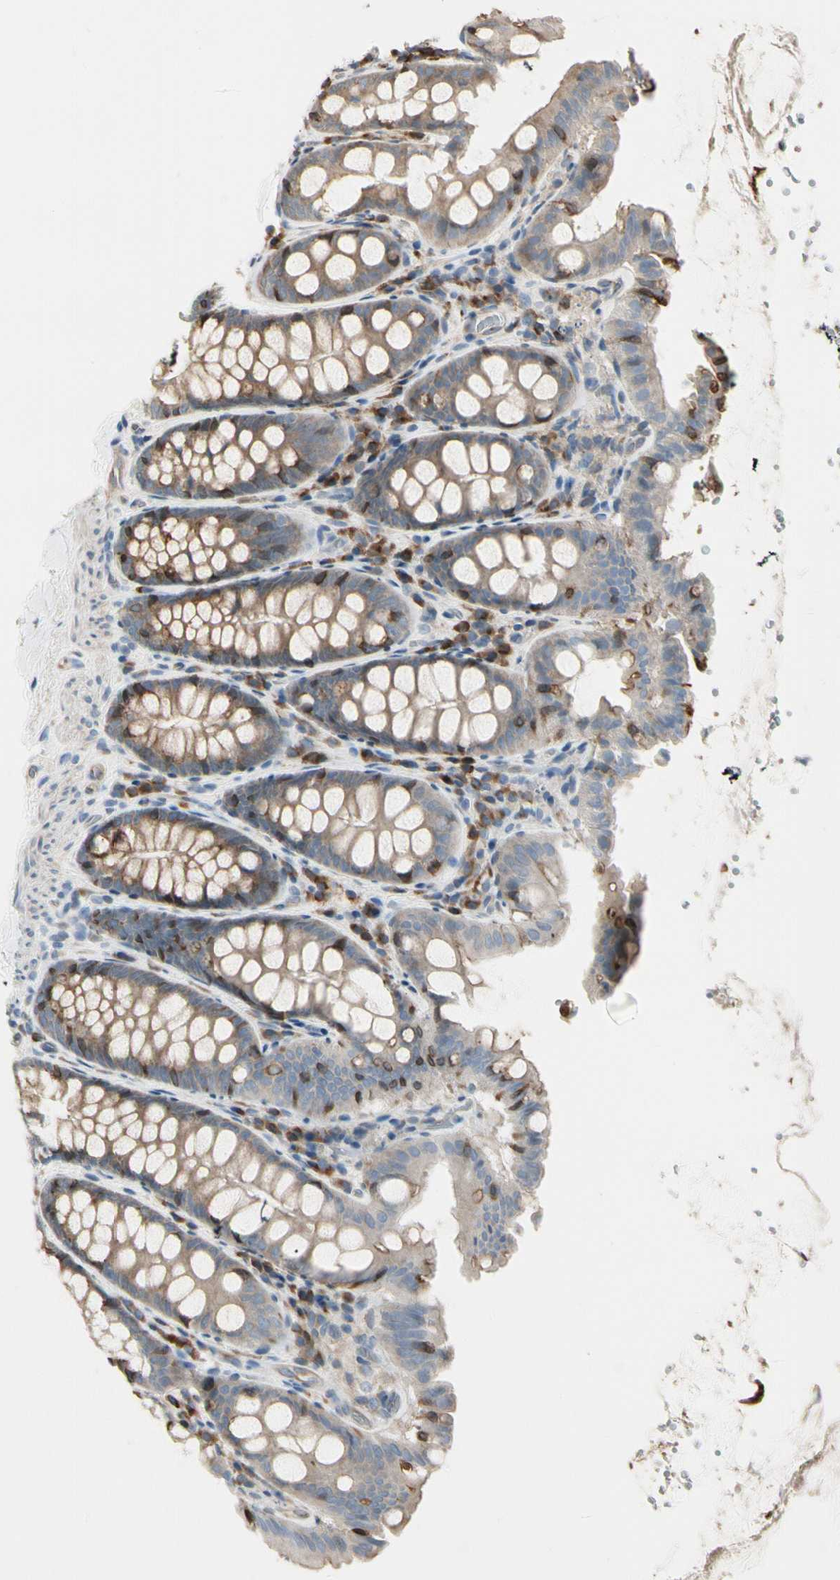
{"staining": {"intensity": "weak", "quantity": ">75%", "location": "cytoplasmic/membranous"}, "tissue": "colon", "cell_type": "Endothelial cells", "image_type": "normal", "snomed": [{"axis": "morphology", "description": "Normal tissue, NOS"}, {"axis": "topography", "description": "Colon"}], "caption": "Benign colon shows weak cytoplasmic/membranous expression in about >75% of endothelial cells, visualized by immunohistochemistry.", "gene": "NUCB2", "patient": {"sex": "female", "age": 61}}